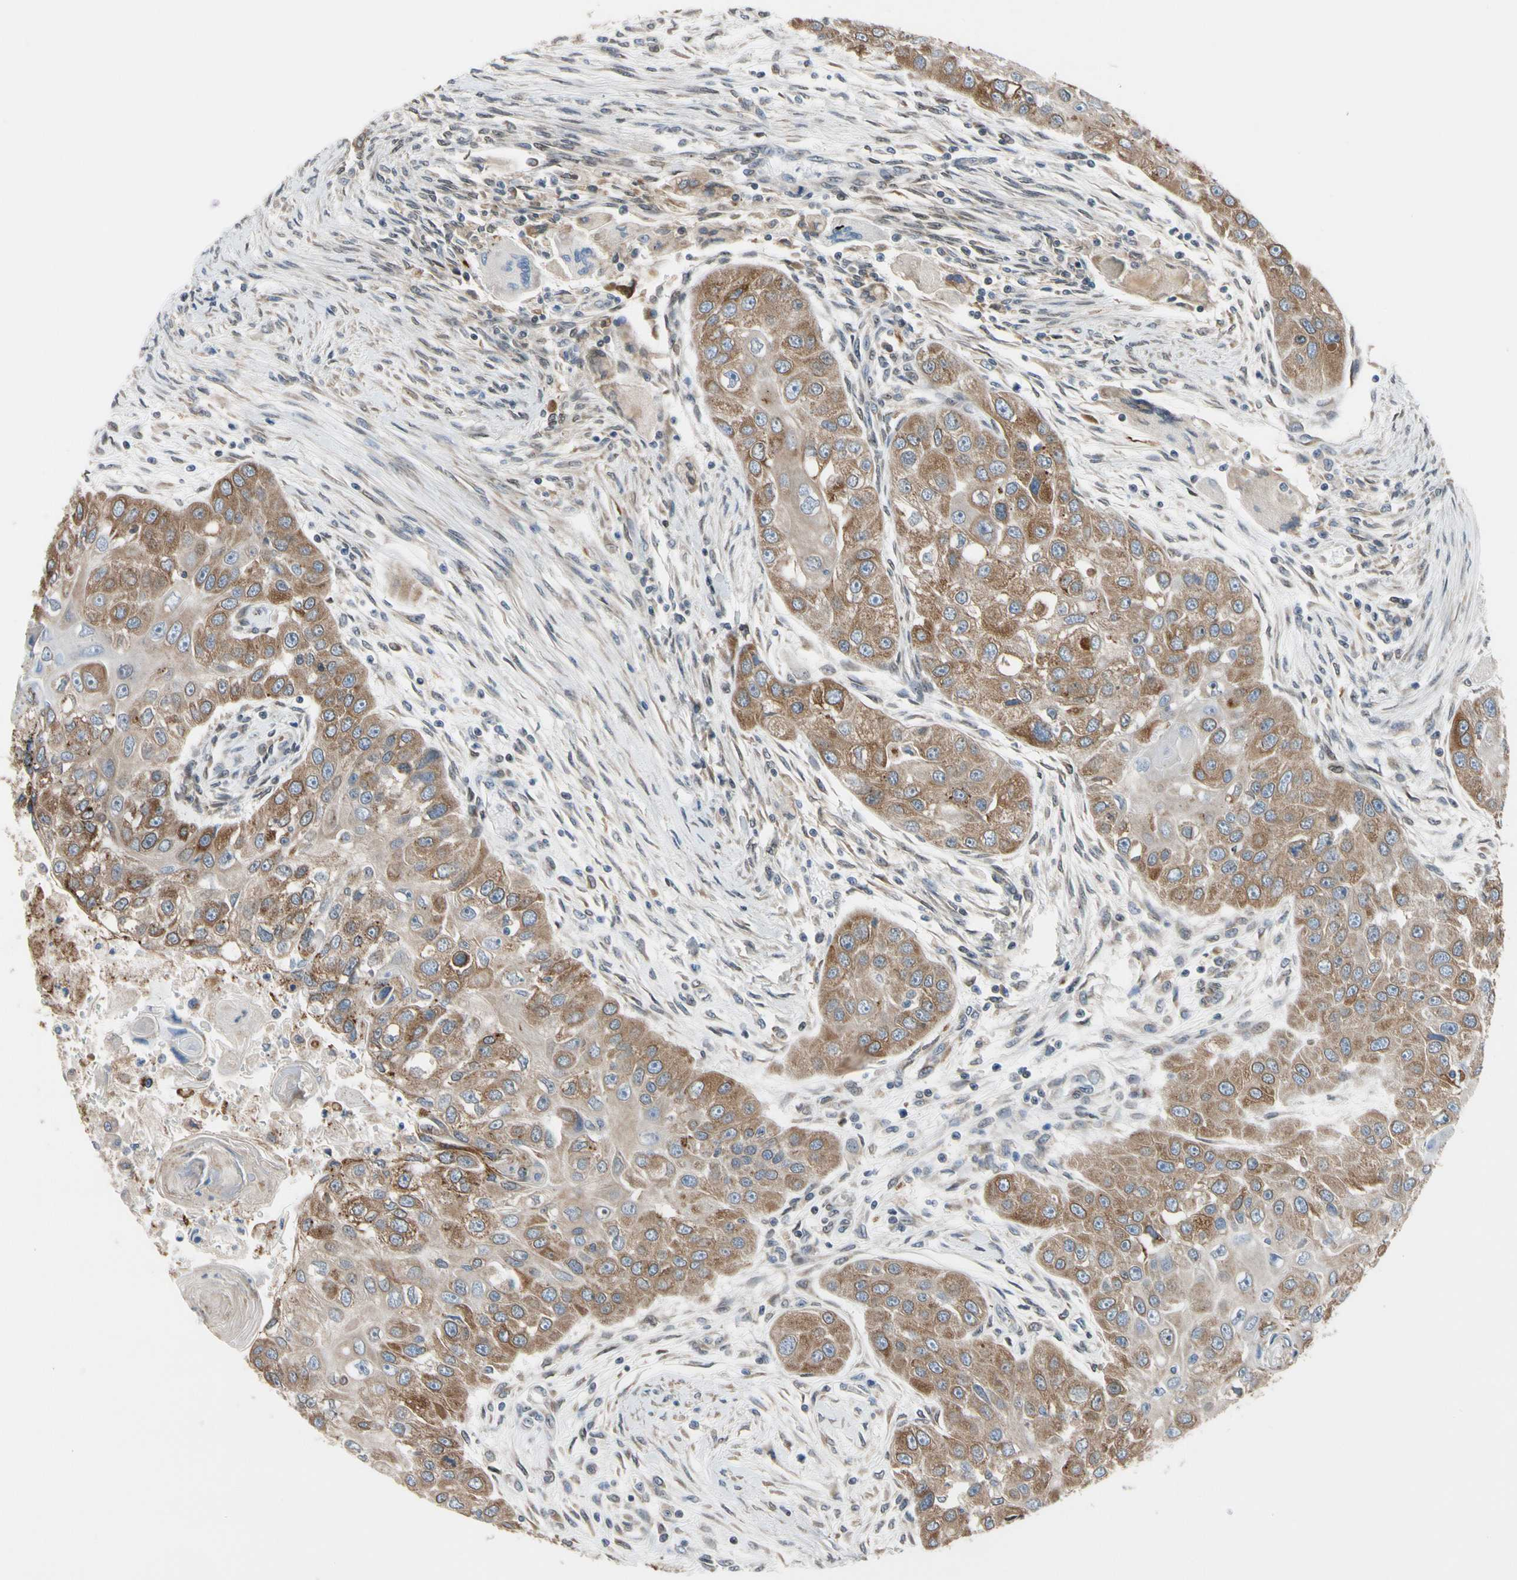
{"staining": {"intensity": "moderate", "quantity": ">75%", "location": "cytoplasmic/membranous"}, "tissue": "head and neck cancer", "cell_type": "Tumor cells", "image_type": "cancer", "snomed": [{"axis": "morphology", "description": "Normal tissue, NOS"}, {"axis": "morphology", "description": "Squamous cell carcinoma, NOS"}, {"axis": "topography", "description": "Skeletal muscle"}, {"axis": "topography", "description": "Head-Neck"}], "caption": "Head and neck squamous cell carcinoma tissue displays moderate cytoplasmic/membranous staining in about >75% of tumor cells, visualized by immunohistochemistry. (IHC, brightfield microscopy, high magnification).", "gene": "TMED7", "patient": {"sex": "male", "age": 51}}